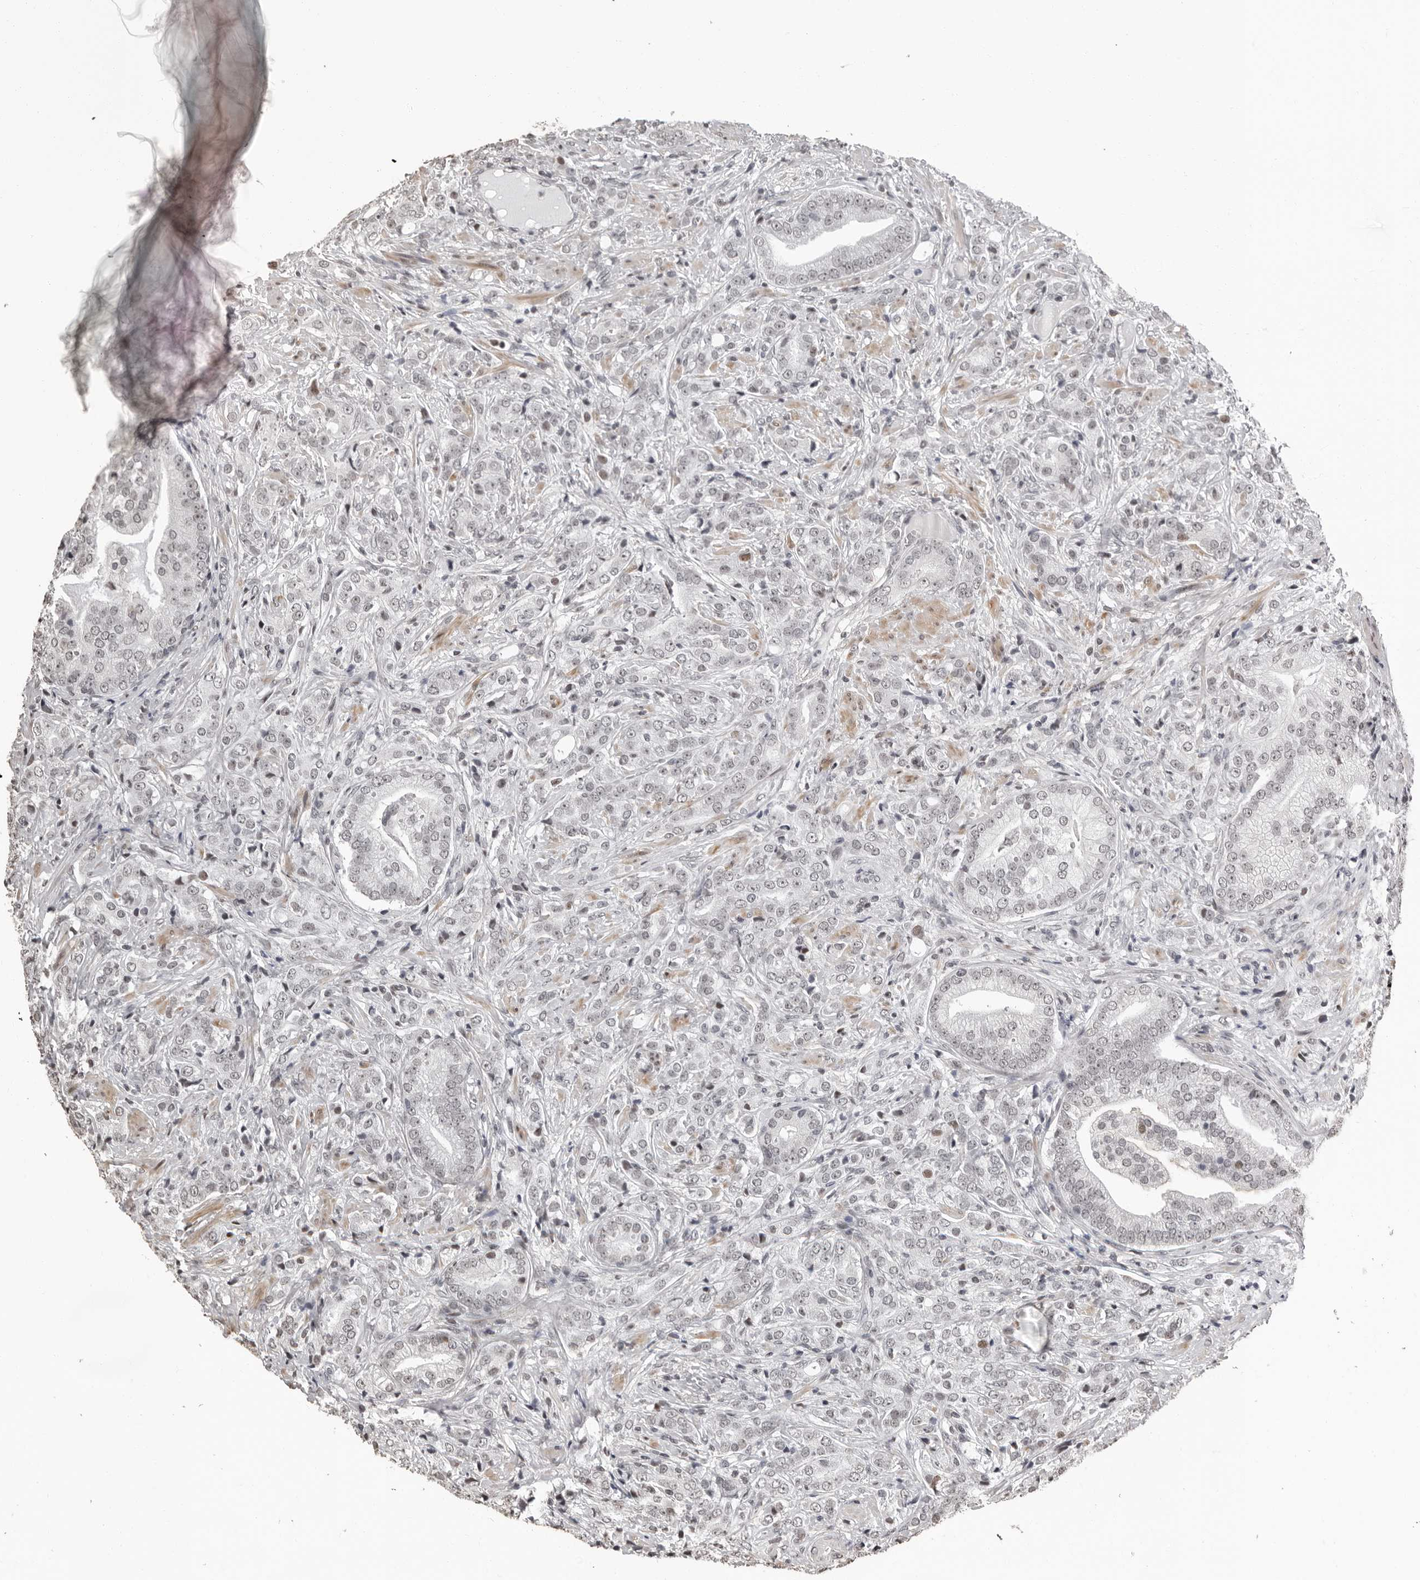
{"staining": {"intensity": "negative", "quantity": "none", "location": "none"}, "tissue": "prostate cancer", "cell_type": "Tumor cells", "image_type": "cancer", "snomed": [{"axis": "morphology", "description": "Adenocarcinoma, High grade"}, {"axis": "topography", "description": "Prostate"}], "caption": "This histopathology image is of prostate cancer stained with immunohistochemistry (IHC) to label a protein in brown with the nuclei are counter-stained blue. There is no staining in tumor cells. (IHC, brightfield microscopy, high magnification).", "gene": "ORC1", "patient": {"sex": "male", "age": 57}}